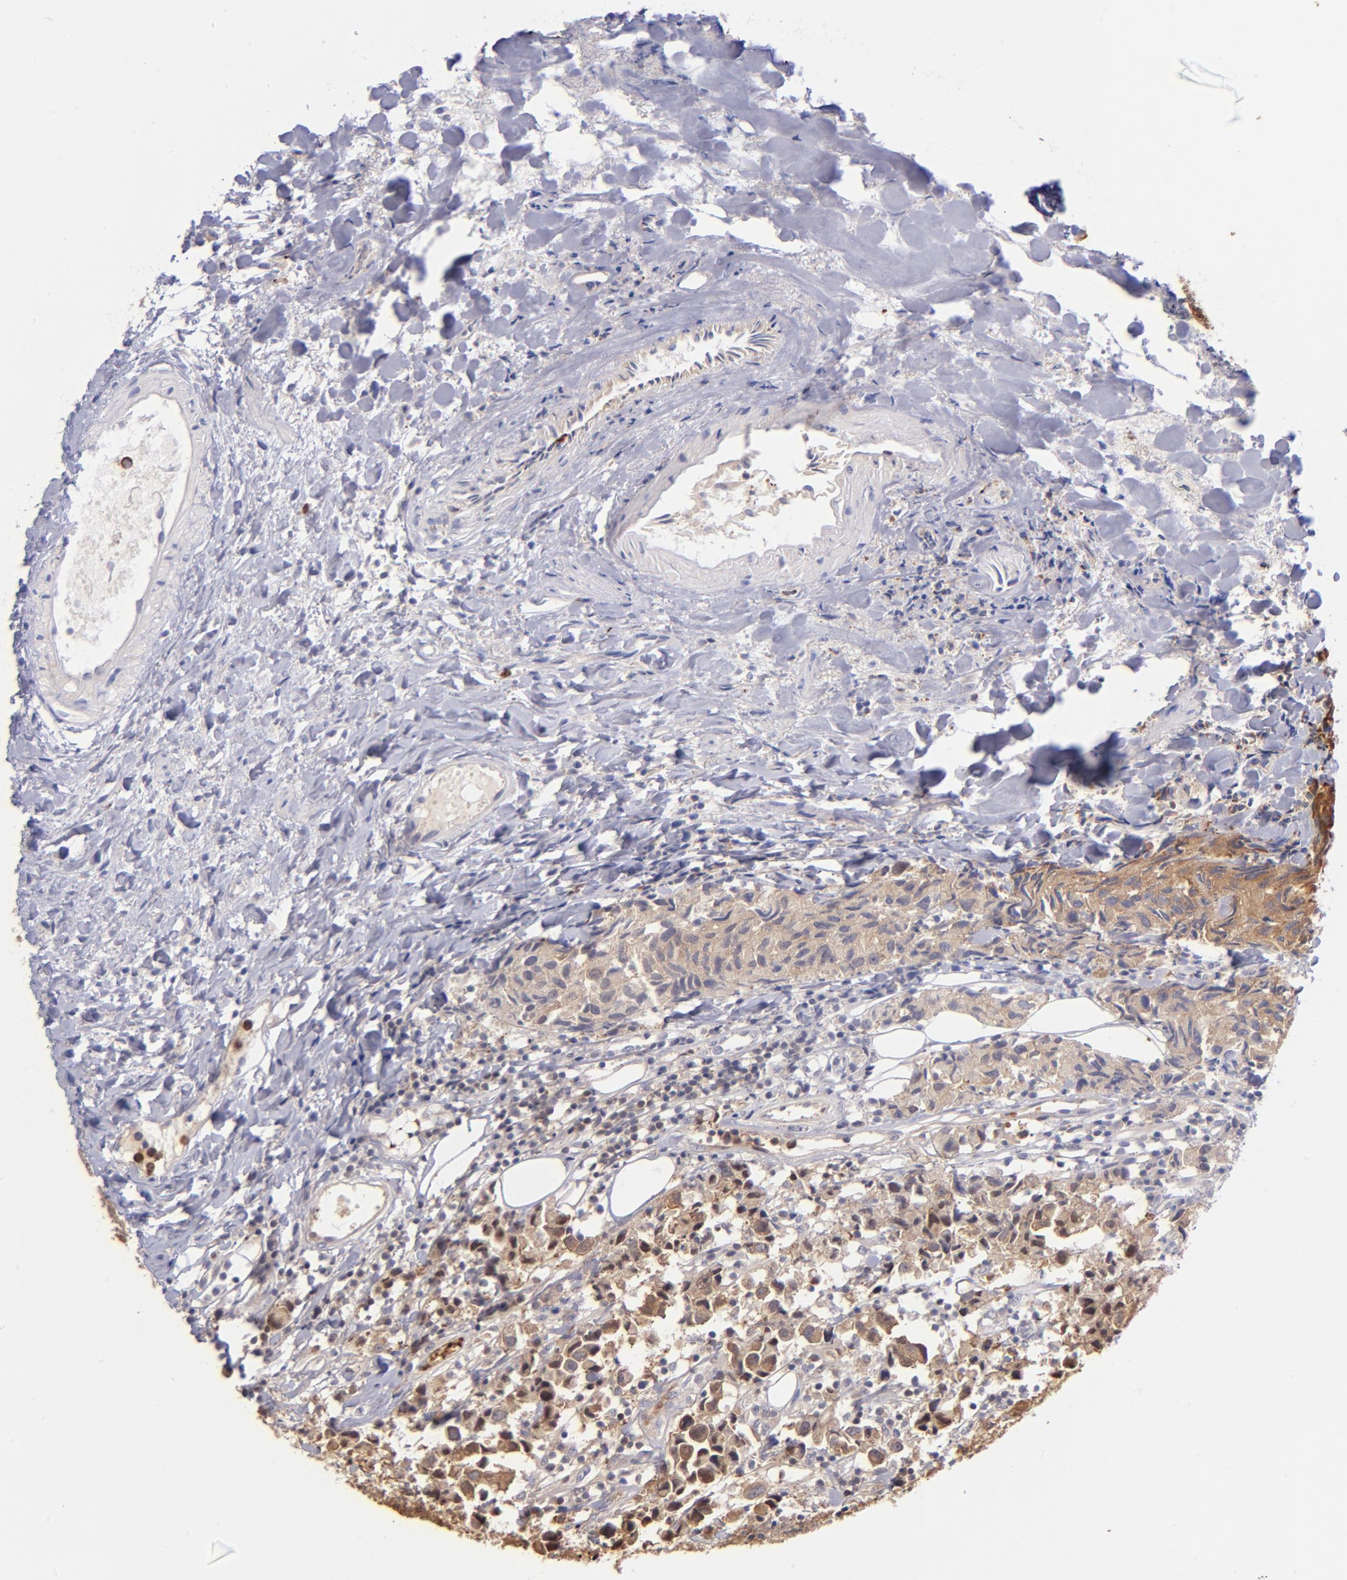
{"staining": {"intensity": "moderate", "quantity": ">75%", "location": "cytoplasmic/membranous"}, "tissue": "urothelial cancer", "cell_type": "Tumor cells", "image_type": "cancer", "snomed": [{"axis": "morphology", "description": "Urothelial carcinoma, High grade"}, {"axis": "topography", "description": "Urinary bladder"}], "caption": "Immunohistochemical staining of urothelial carcinoma (high-grade) demonstrates moderate cytoplasmic/membranous protein staining in approximately >75% of tumor cells.", "gene": "YWHAB", "patient": {"sex": "female", "age": 75}}